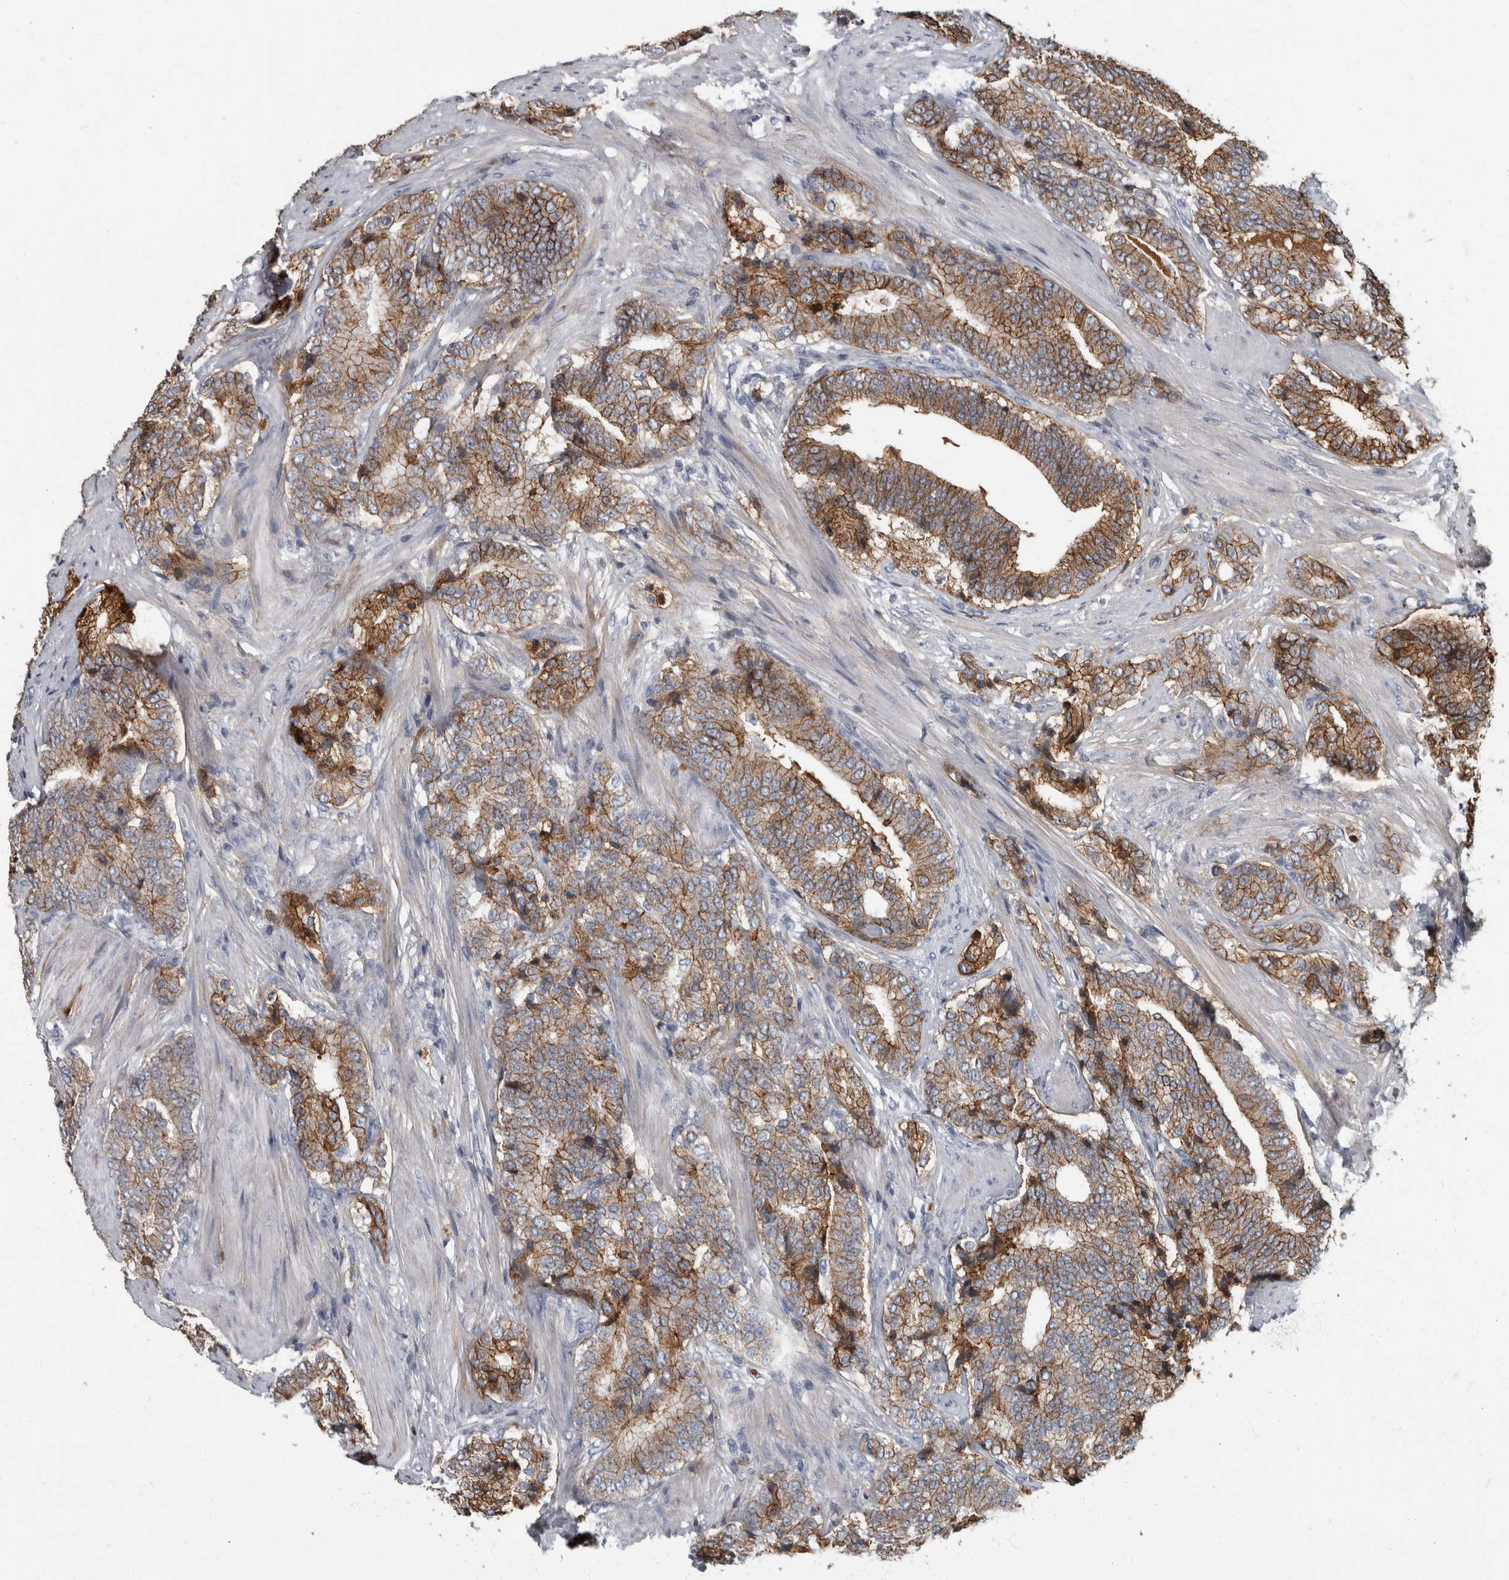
{"staining": {"intensity": "strong", "quantity": ">75%", "location": "cytoplasmic/membranous"}, "tissue": "prostate cancer", "cell_type": "Tumor cells", "image_type": "cancer", "snomed": [{"axis": "morphology", "description": "Adenocarcinoma, High grade"}, {"axis": "topography", "description": "Prostate"}], "caption": "Human high-grade adenocarcinoma (prostate) stained with a brown dye shows strong cytoplasmic/membranous positive staining in approximately >75% of tumor cells.", "gene": "DSG2", "patient": {"sex": "male", "age": 55}}